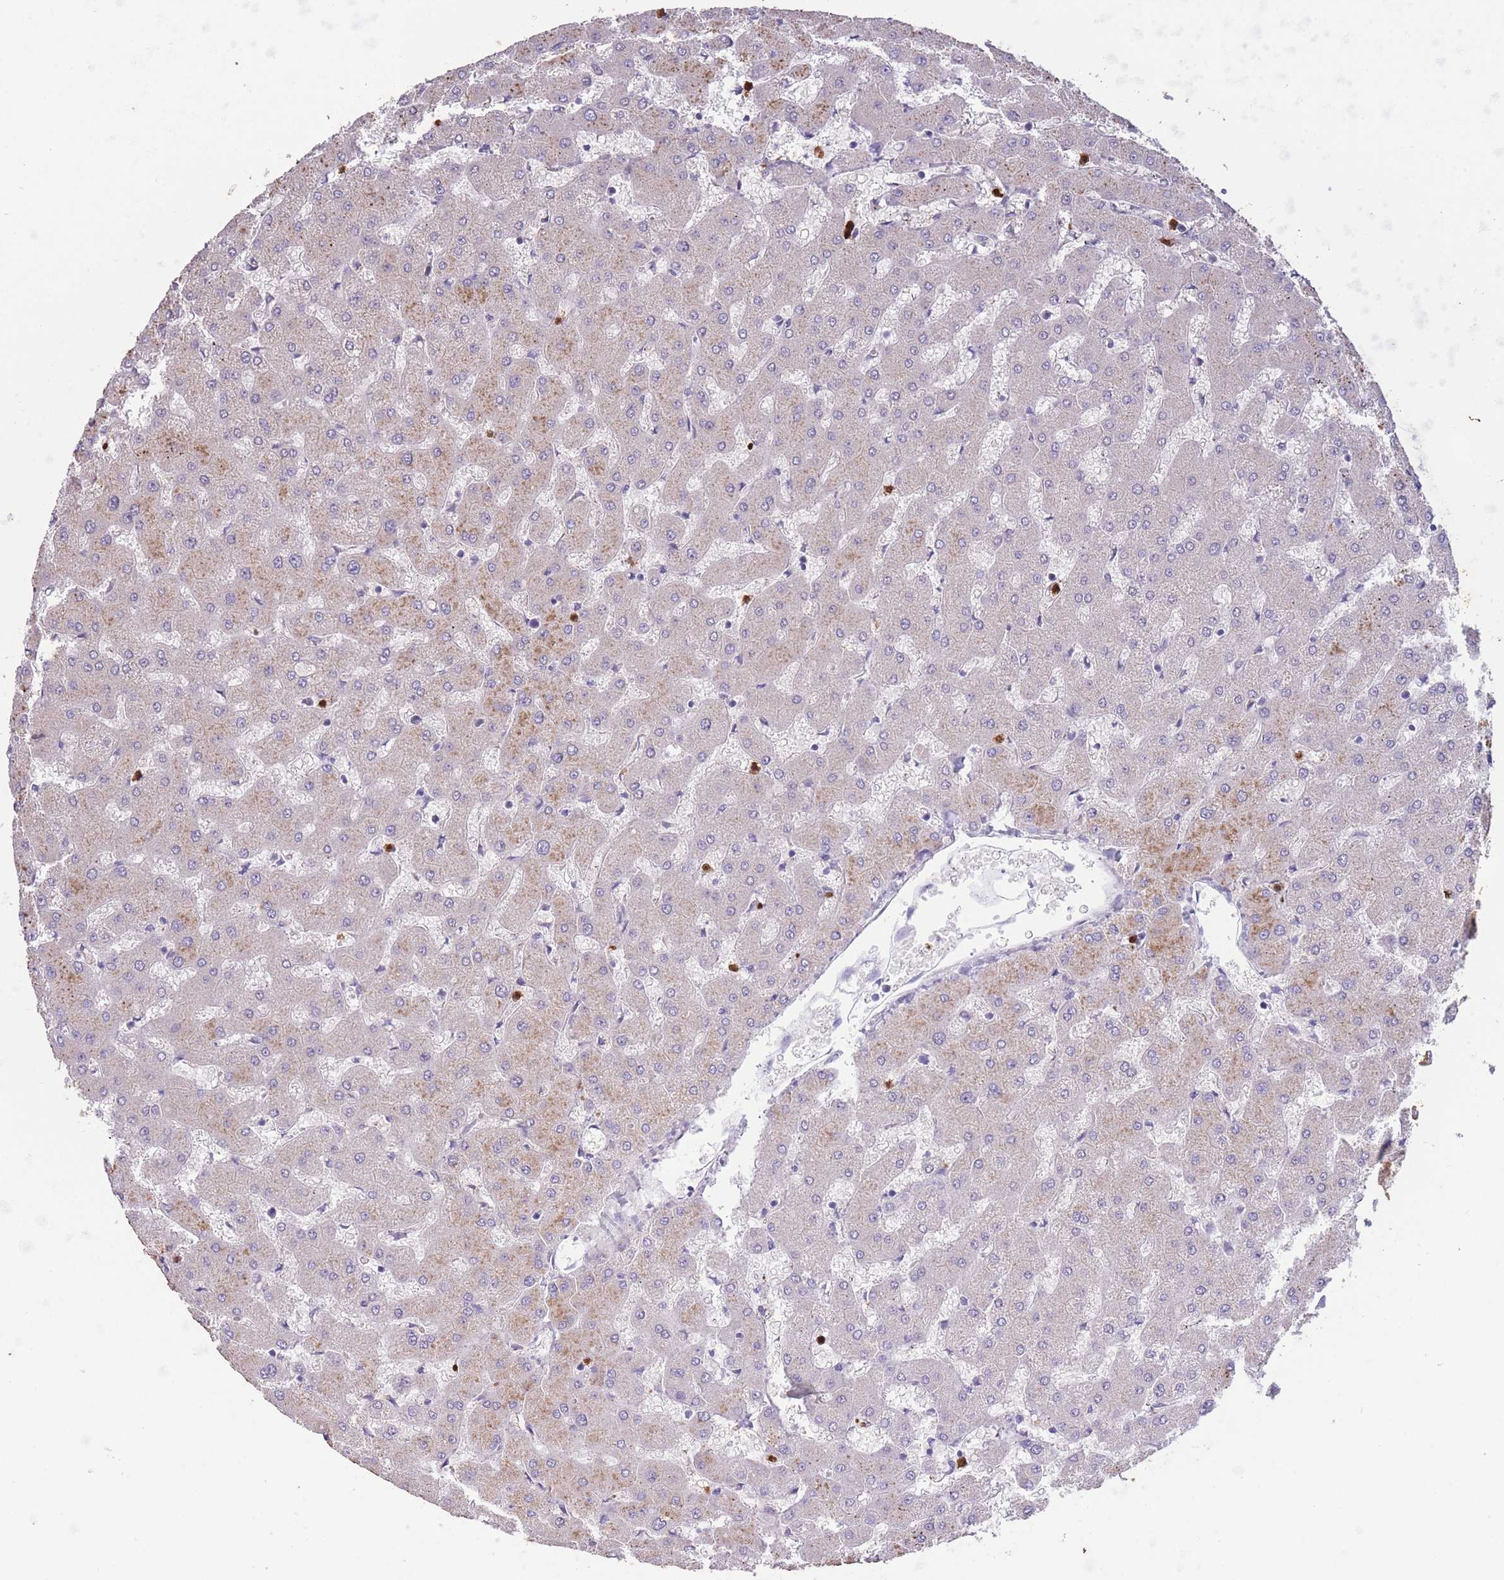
{"staining": {"intensity": "negative", "quantity": "none", "location": "none"}, "tissue": "liver", "cell_type": "Cholangiocytes", "image_type": "normal", "snomed": [{"axis": "morphology", "description": "Normal tissue, NOS"}, {"axis": "topography", "description": "Liver"}], "caption": "Protein analysis of unremarkable liver demonstrates no significant positivity in cholangiocytes. (Brightfield microscopy of DAB immunohistochemistry at high magnification).", "gene": "CENPM", "patient": {"sex": "female", "age": 63}}